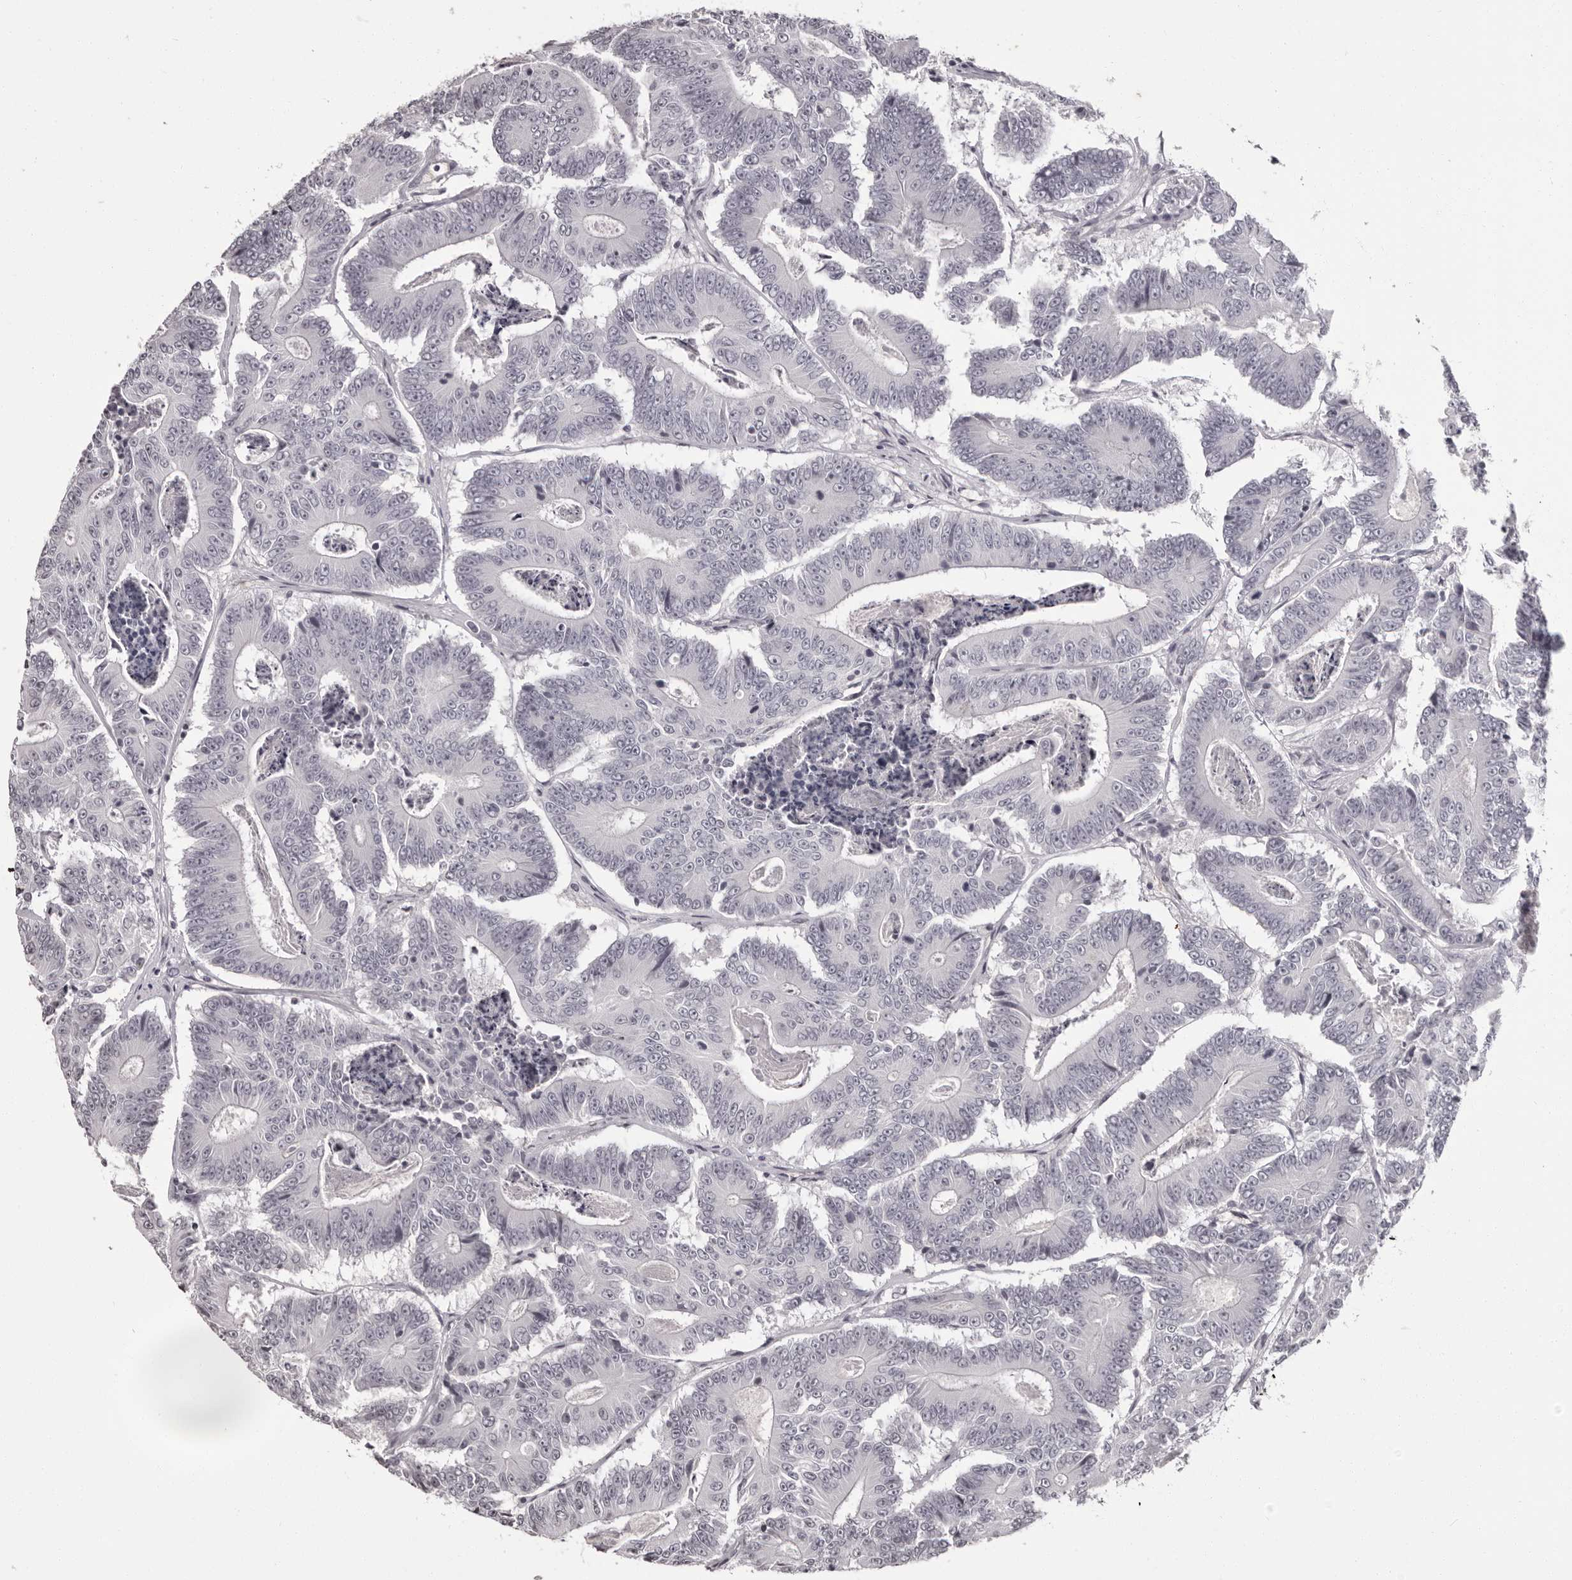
{"staining": {"intensity": "negative", "quantity": "none", "location": "none"}, "tissue": "colorectal cancer", "cell_type": "Tumor cells", "image_type": "cancer", "snomed": [{"axis": "morphology", "description": "Adenocarcinoma, NOS"}, {"axis": "topography", "description": "Colon"}], "caption": "Micrograph shows no significant protein expression in tumor cells of colorectal adenocarcinoma. (DAB IHC with hematoxylin counter stain).", "gene": "C8orf74", "patient": {"sex": "male", "age": 83}}